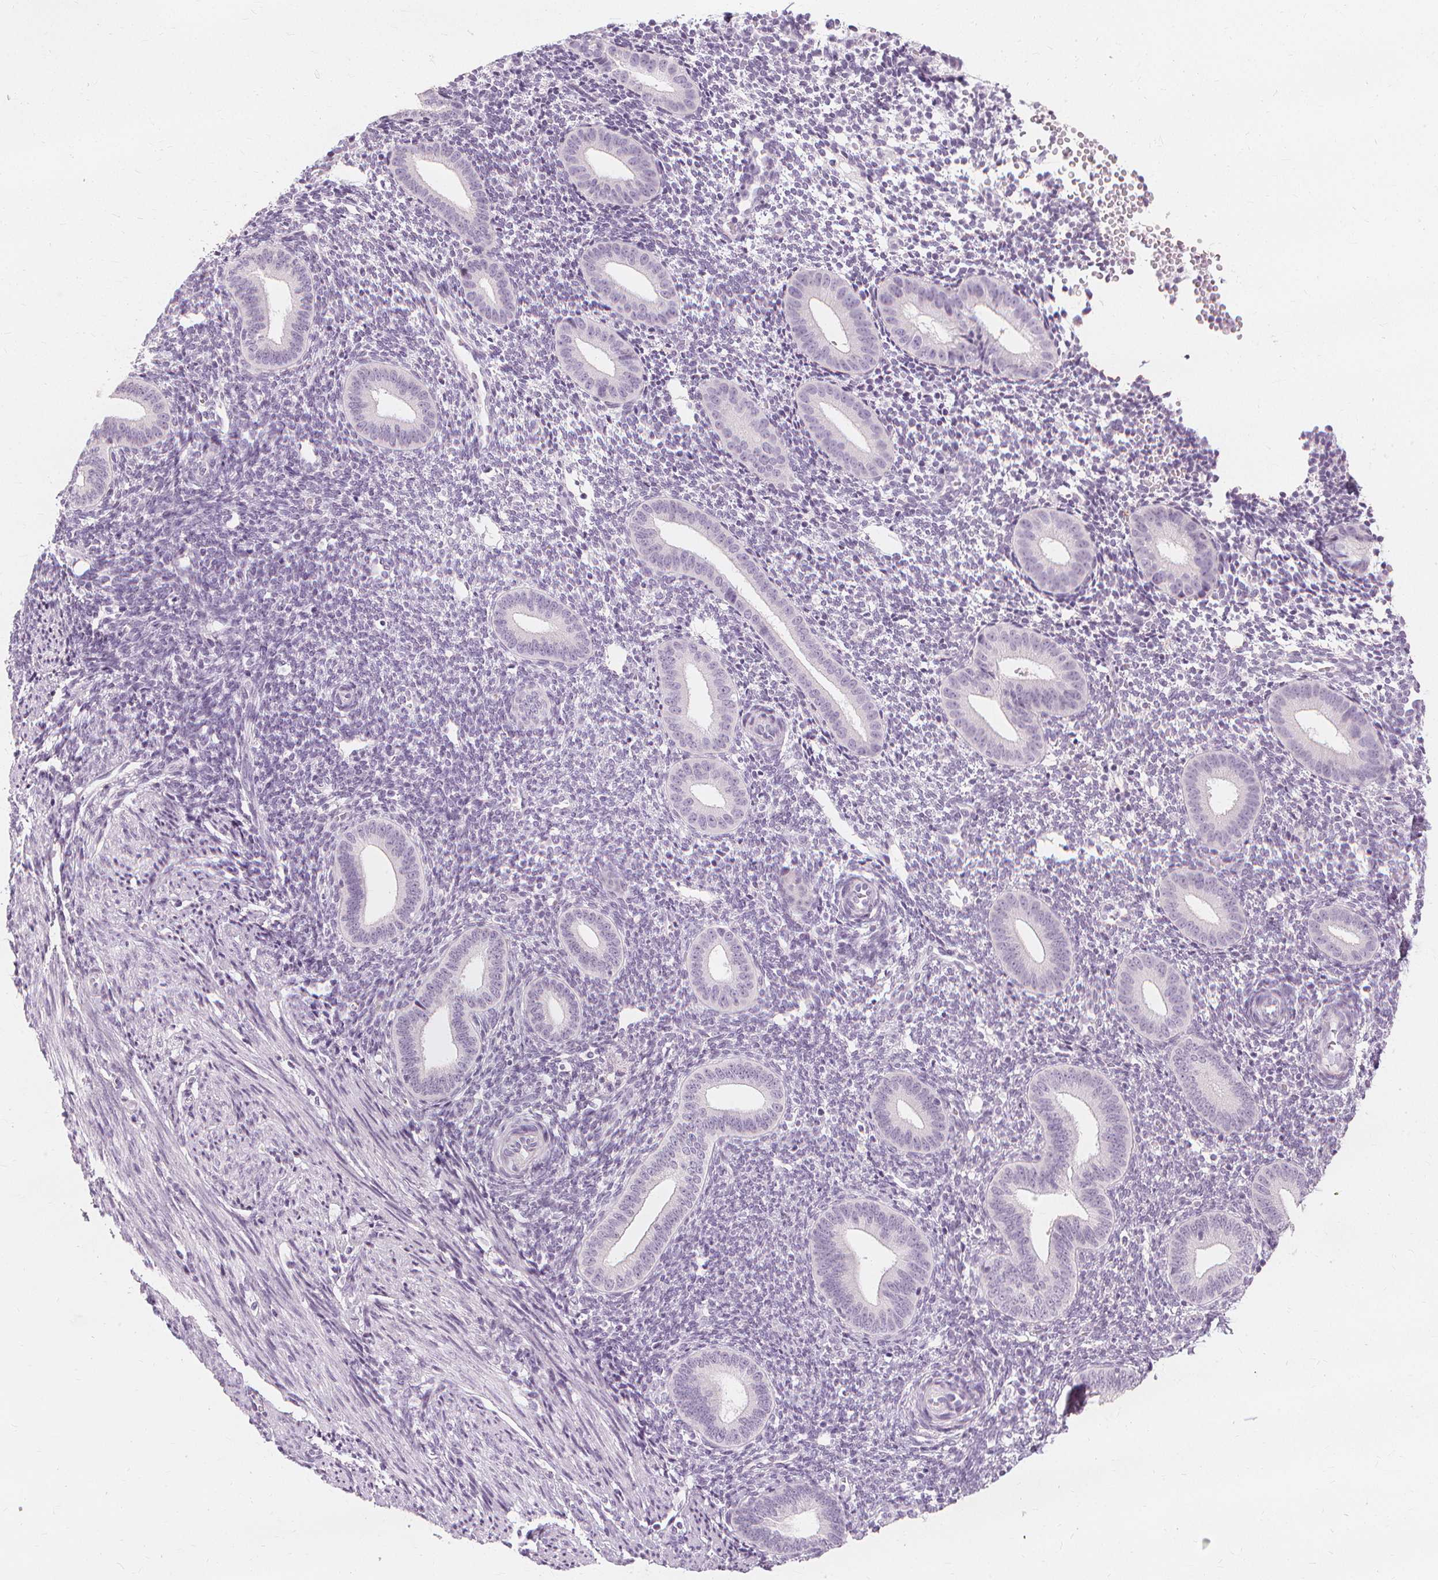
{"staining": {"intensity": "negative", "quantity": "none", "location": "none"}, "tissue": "endometrium", "cell_type": "Cells in endometrial stroma", "image_type": "normal", "snomed": [{"axis": "morphology", "description": "Normal tissue, NOS"}, {"axis": "topography", "description": "Endometrium"}], "caption": "High power microscopy histopathology image of an IHC micrograph of unremarkable endometrium, revealing no significant expression in cells in endometrial stroma.", "gene": "MUC12", "patient": {"sex": "female", "age": 40}}